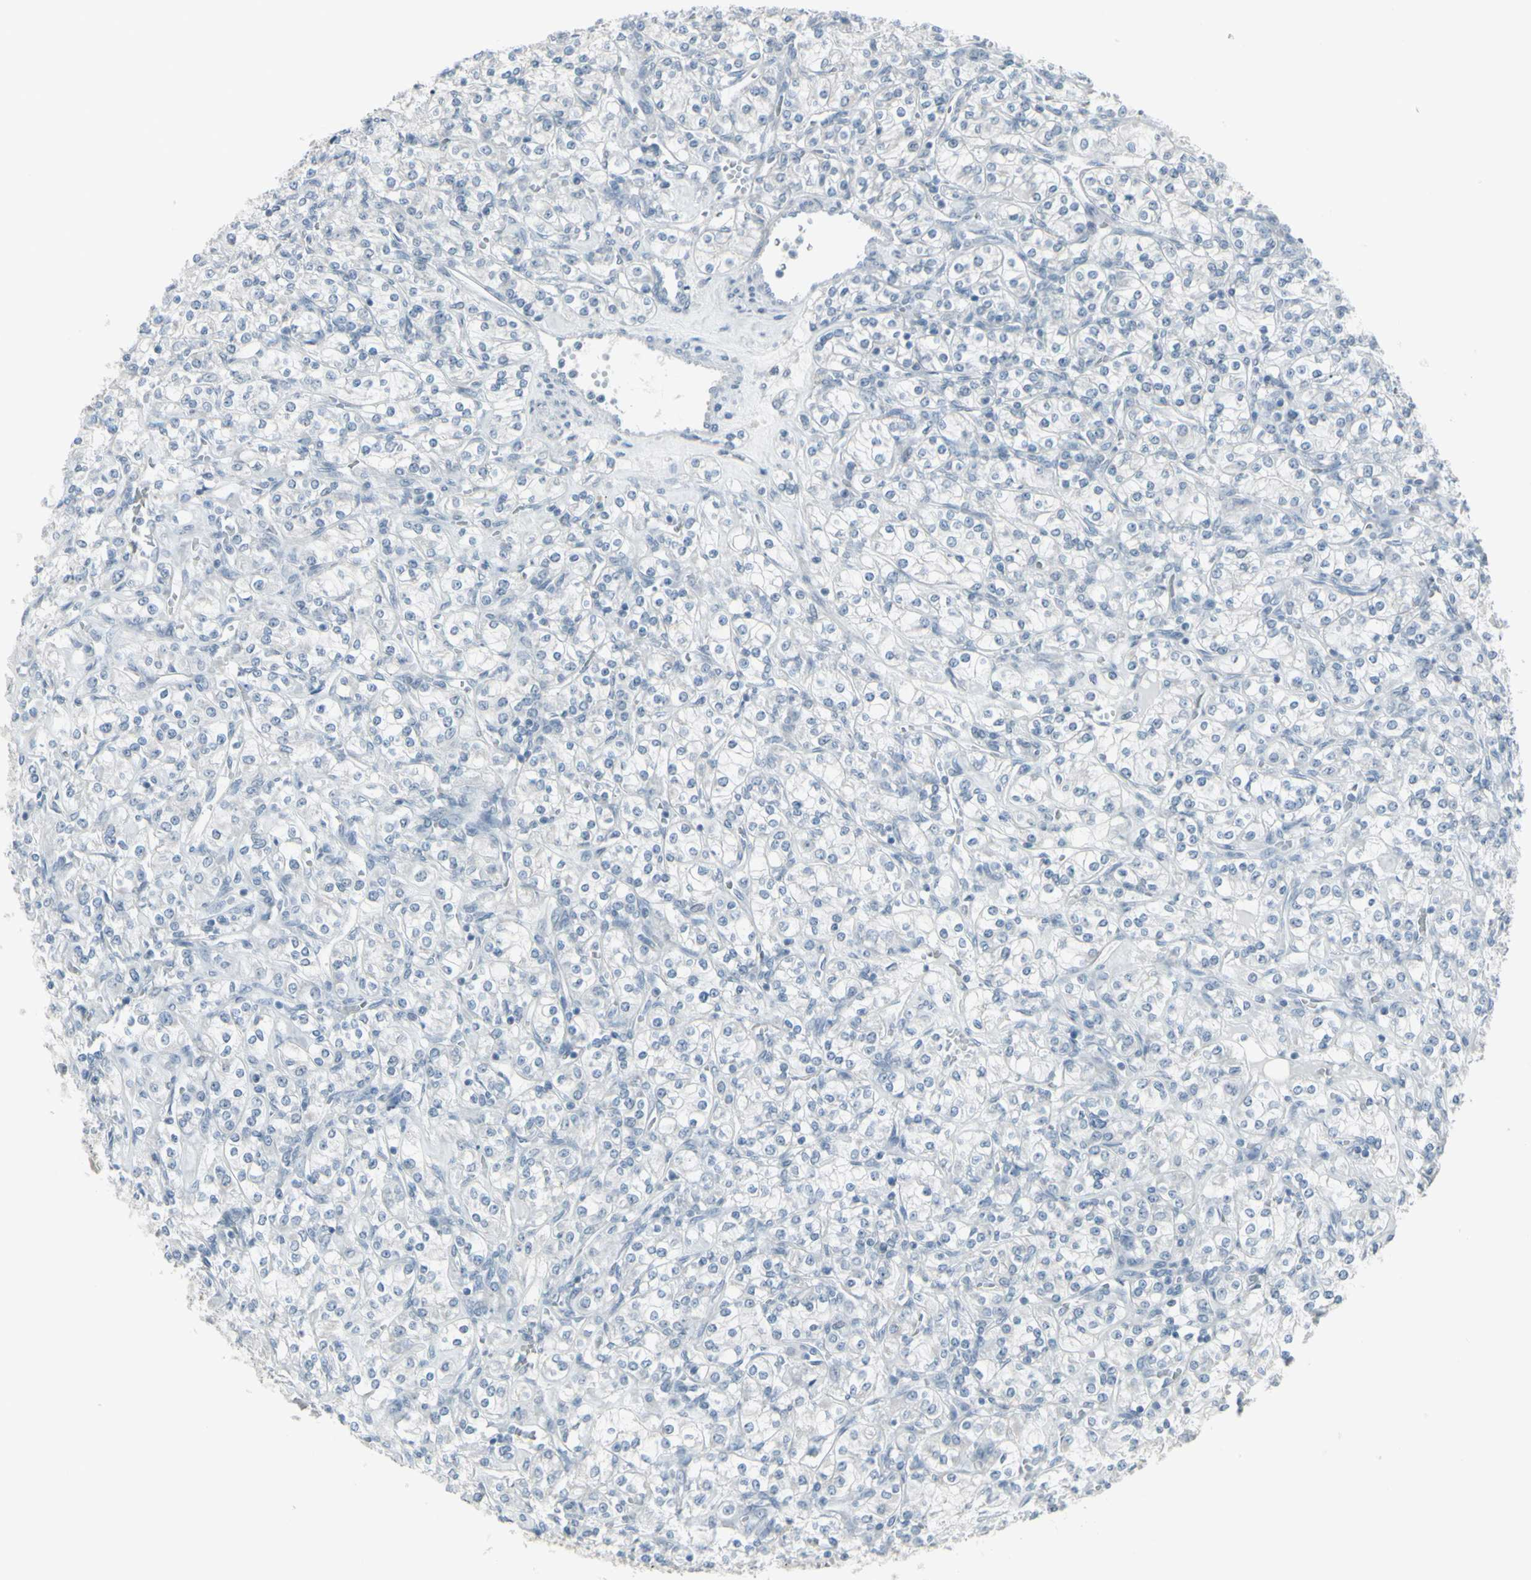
{"staining": {"intensity": "negative", "quantity": "none", "location": "none"}, "tissue": "renal cancer", "cell_type": "Tumor cells", "image_type": "cancer", "snomed": [{"axis": "morphology", "description": "Adenocarcinoma, NOS"}, {"axis": "topography", "description": "Kidney"}], "caption": "Renal cancer (adenocarcinoma) stained for a protein using immunohistochemistry exhibits no positivity tumor cells.", "gene": "RAB3A", "patient": {"sex": "male", "age": 77}}